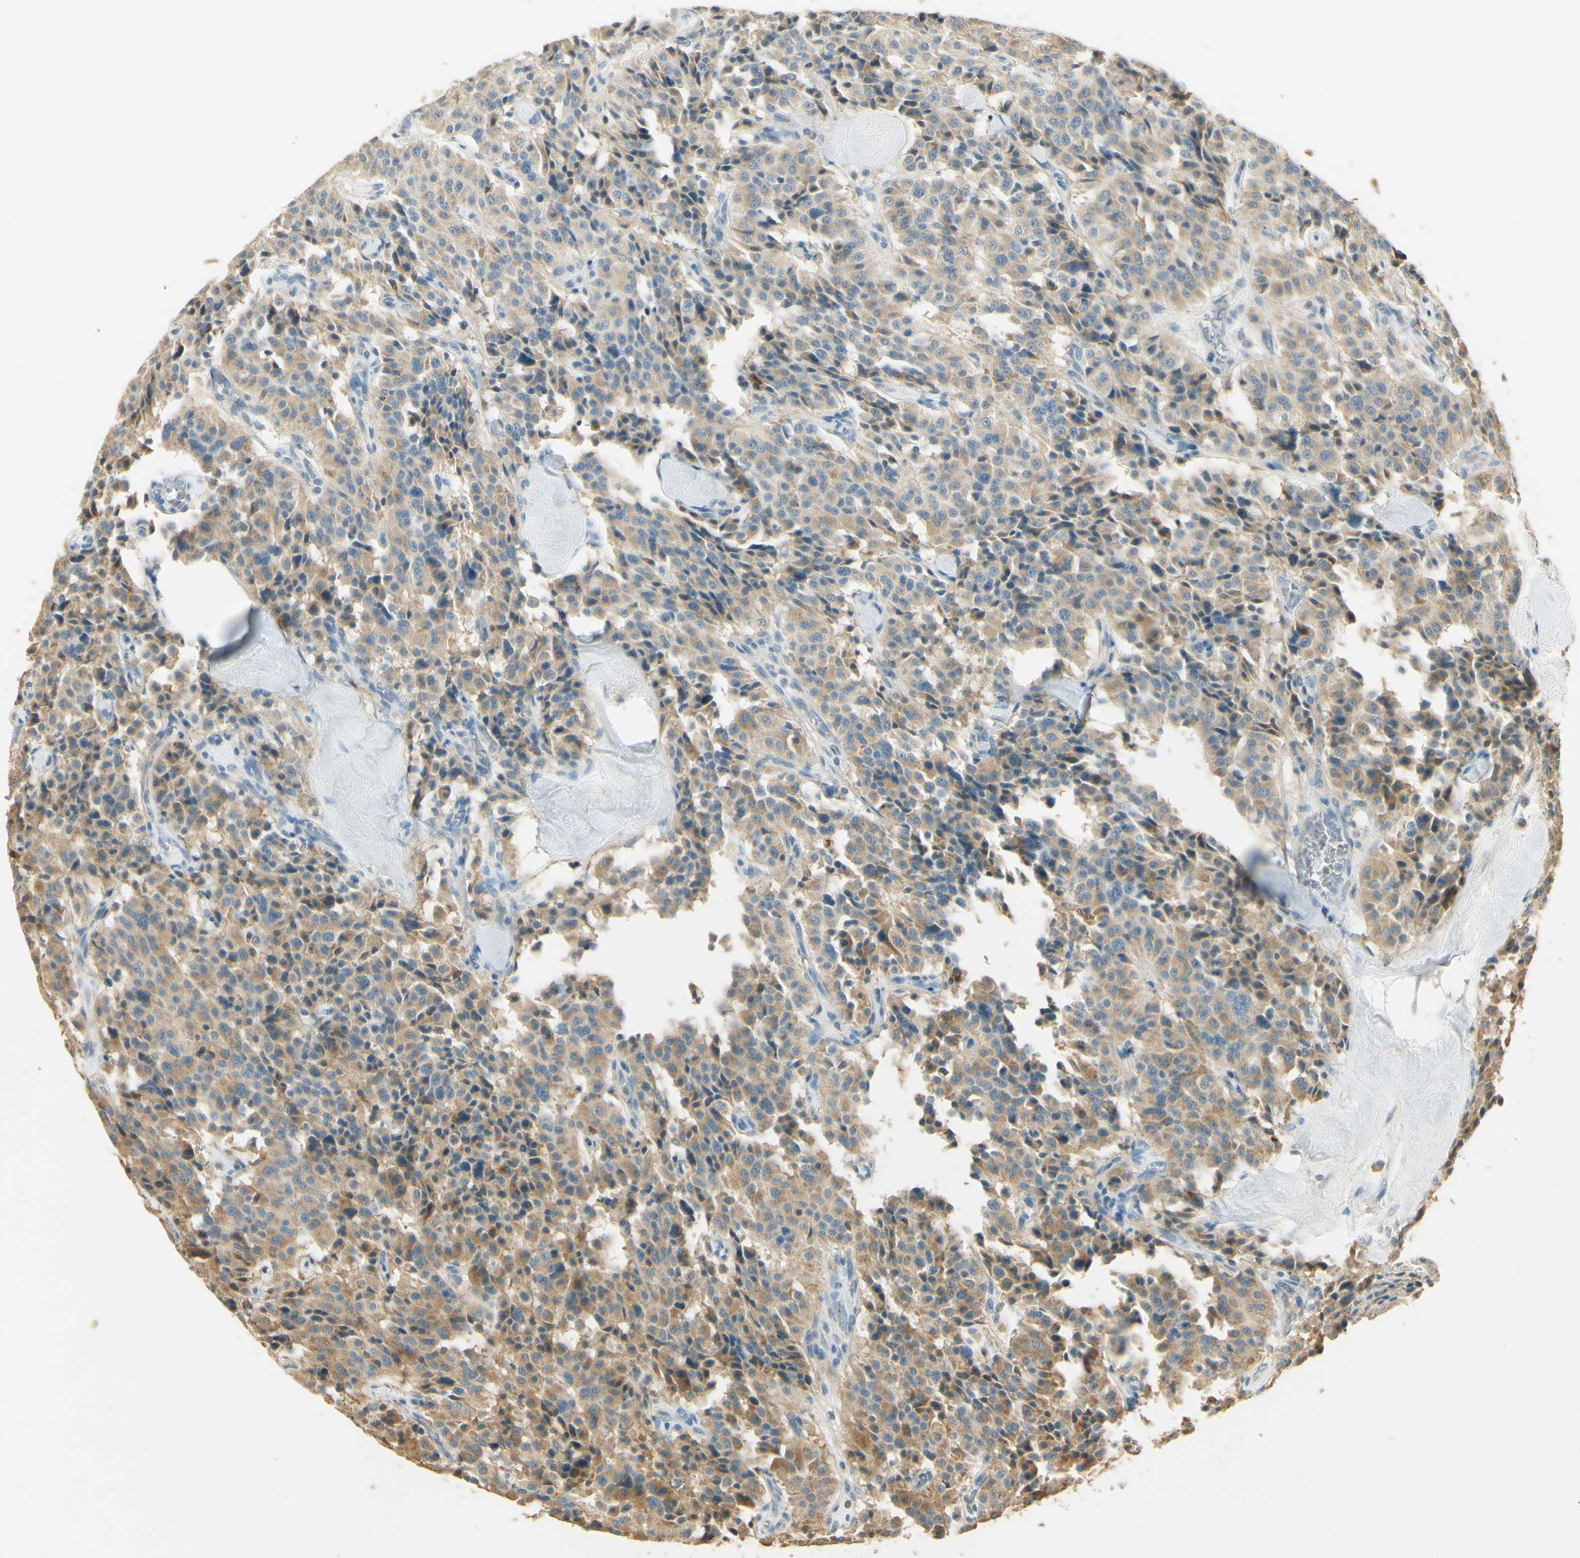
{"staining": {"intensity": "moderate", "quantity": "25%-75%", "location": "cytoplasmic/membranous"}, "tissue": "carcinoid", "cell_type": "Tumor cells", "image_type": "cancer", "snomed": [{"axis": "morphology", "description": "Carcinoid, malignant, NOS"}, {"axis": "topography", "description": "Lung"}], "caption": "A brown stain highlights moderate cytoplasmic/membranous staining of a protein in human malignant carcinoid tumor cells.", "gene": "UXS1", "patient": {"sex": "male", "age": 30}}